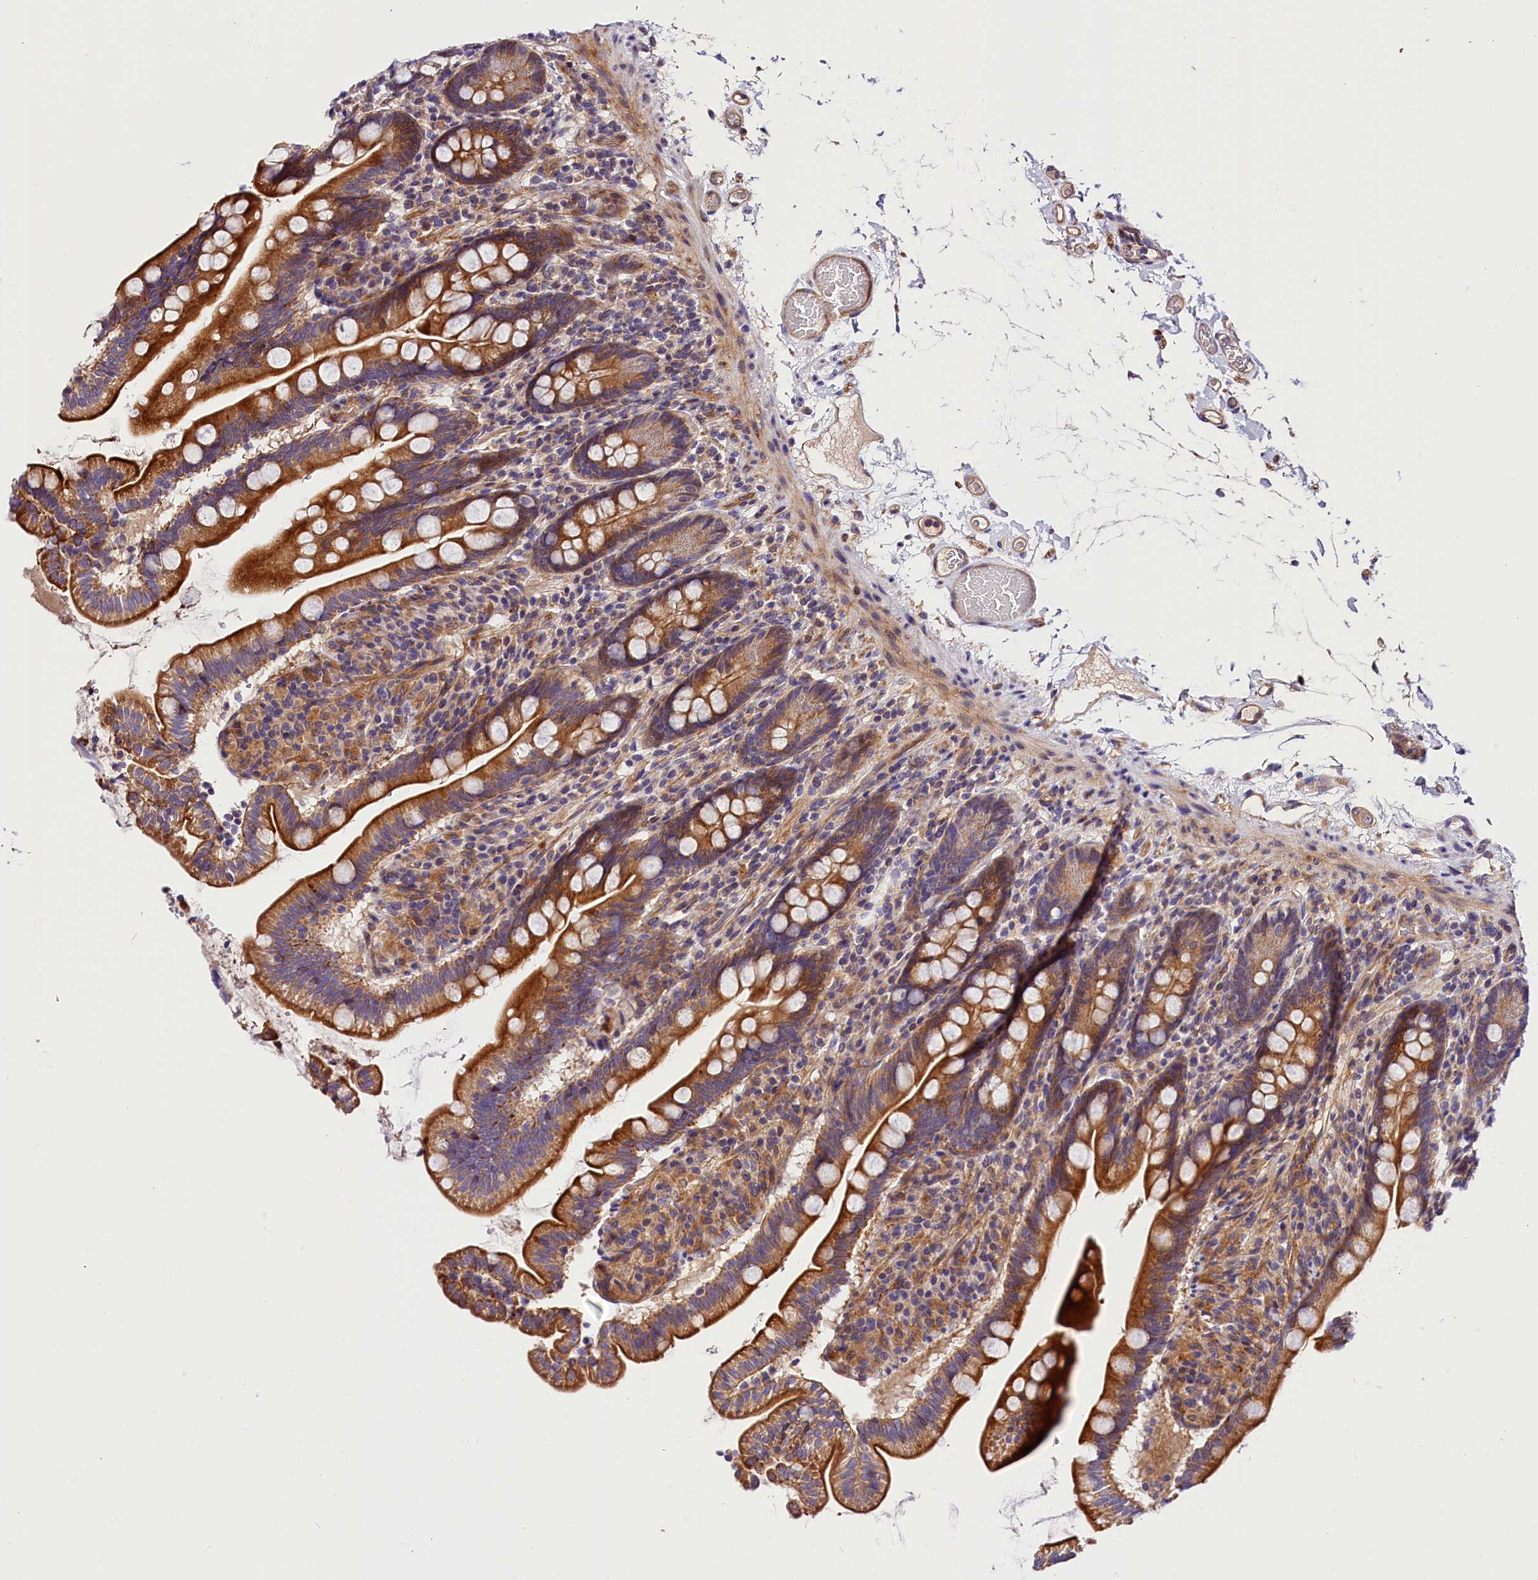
{"staining": {"intensity": "strong", "quantity": ">75%", "location": "cytoplasmic/membranous"}, "tissue": "small intestine", "cell_type": "Glandular cells", "image_type": "normal", "snomed": [{"axis": "morphology", "description": "Normal tissue, NOS"}, {"axis": "topography", "description": "Small intestine"}], "caption": "An IHC image of unremarkable tissue is shown. Protein staining in brown highlights strong cytoplasmic/membranous positivity in small intestine within glandular cells. (Stains: DAB in brown, nuclei in blue, Microscopy: brightfield microscopy at high magnification).", "gene": "ARMC6", "patient": {"sex": "female", "age": 64}}